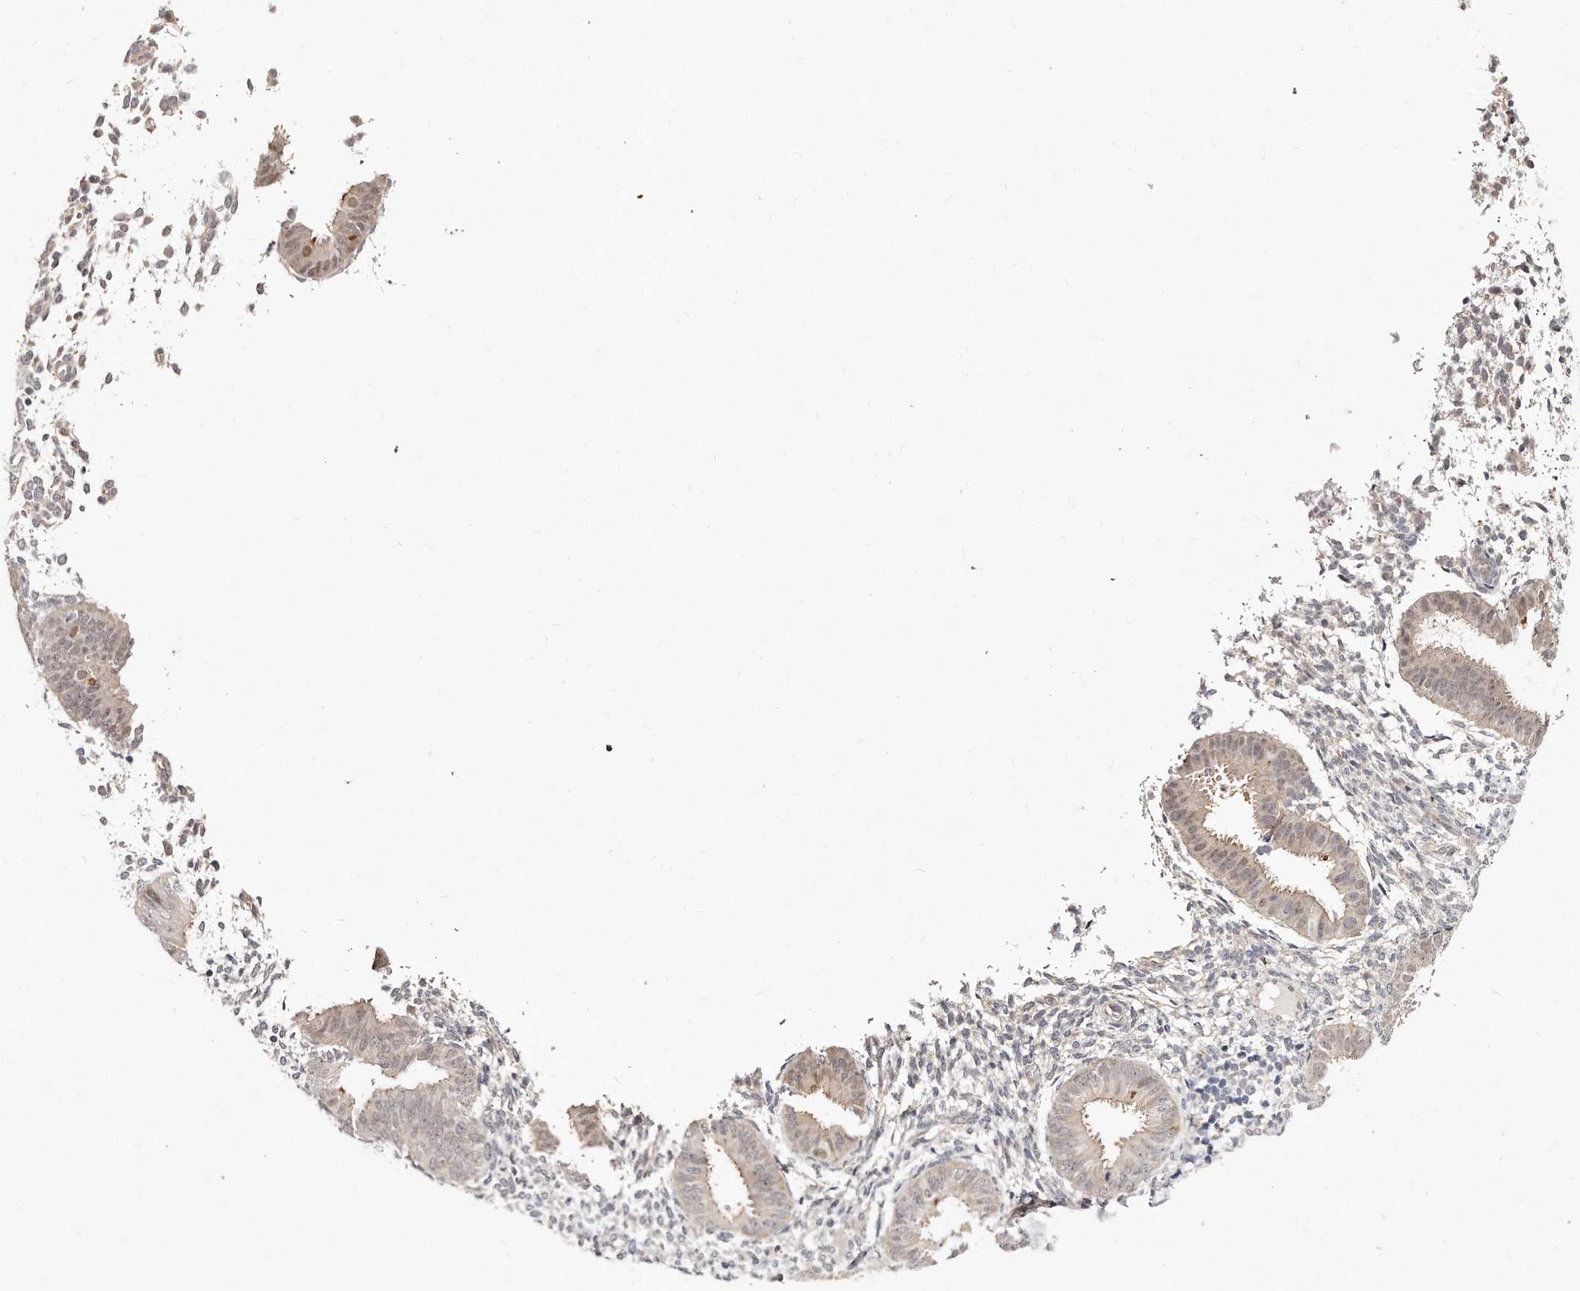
{"staining": {"intensity": "negative", "quantity": "none", "location": "none"}, "tissue": "endometrium", "cell_type": "Cells in endometrial stroma", "image_type": "normal", "snomed": [{"axis": "morphology", "description": "Normal tissue, NOS"}, {"axis": "topography", "description": "Uterus"}, {"axis": "topography", "description": "Endometrium"}], "caption": "This is an immunohistochemistry histopathology image of normal endometrium. There is no staining in cells in endometrial stroma.", "gene": "CASZ1", "patient": {"sex": "female", "age": 48}}